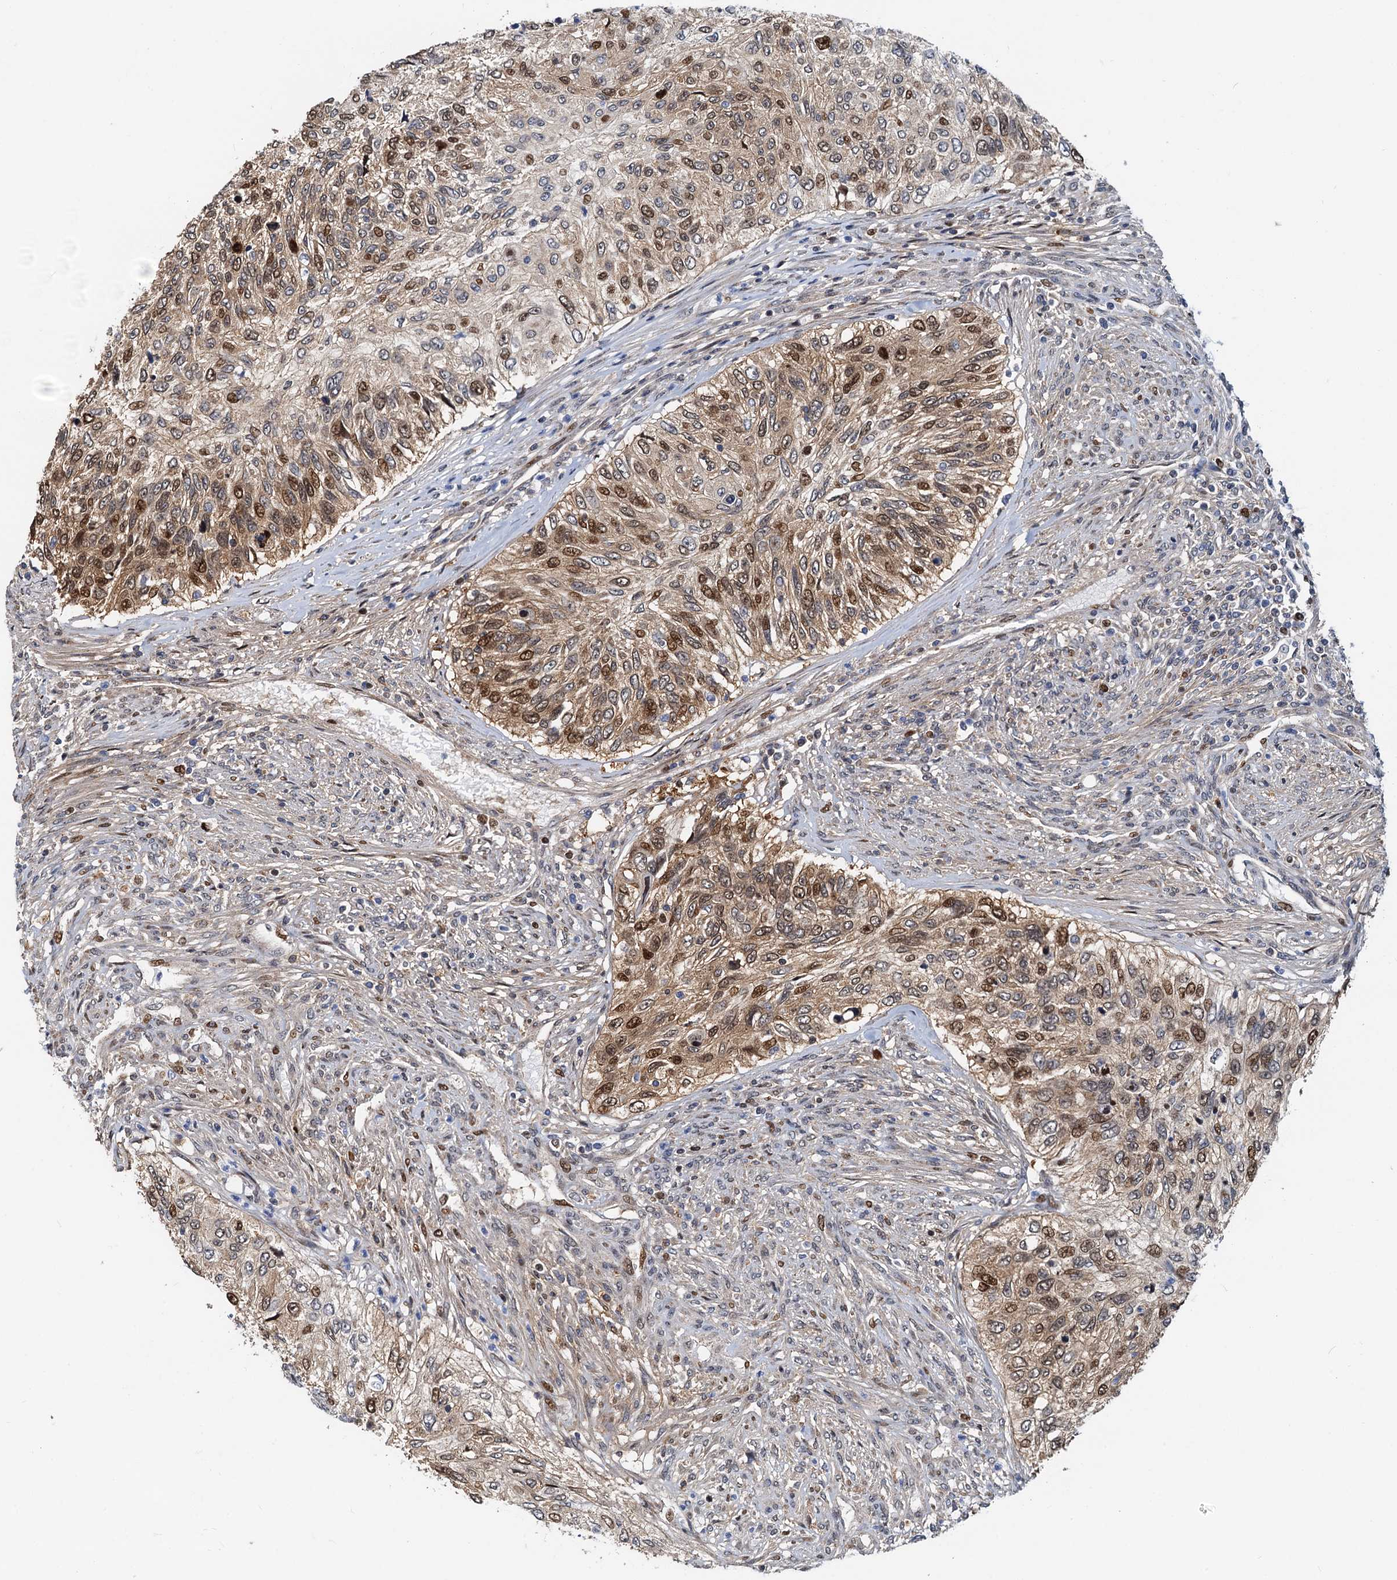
{"staining": {"intensity": "moderate", "quantity": ">75%", "location": "cytoplasmic/membranous,nuclear"}, "tissue": "urothelial cancer", "cell_type": "Tumor cells", "image_type": "cancer", "snomed": [{"axis": "morphology", "description": "Urothelial carcinoma, High grade"}, {"axis": "topography", "description": "Urinary bladder"}], "caption": "A brown stain labels moderate cytoplasmic/membranous and nuclear expression of a protein in human urothelial carcinoma (high-grade) tumor cells. The staining is performed using DAB brown chromogen to label protein expression. The nuclei are counter-stained blue using hematoxylin.", "gene": "PTGES3", "patient": {"sex": "female", "age": 60}}